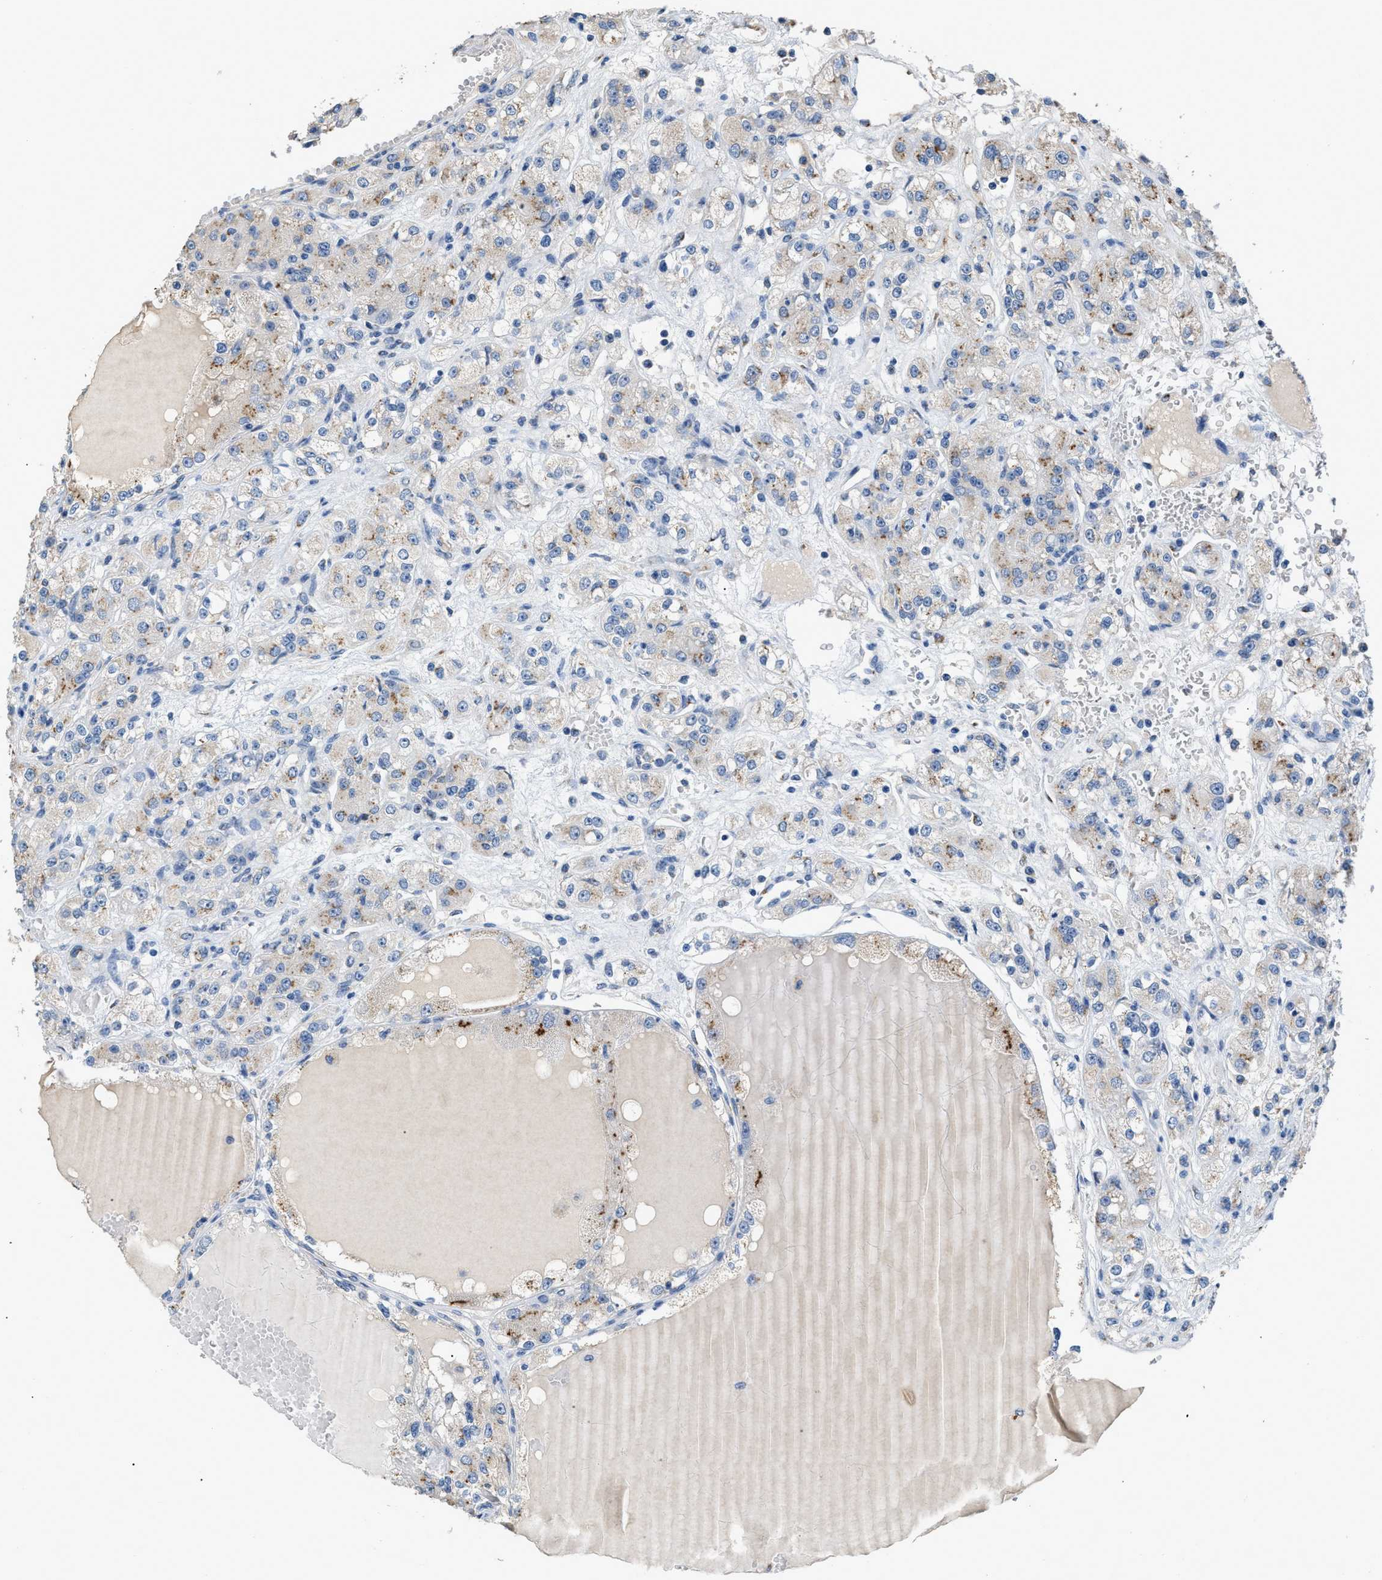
{"staining": {"intensity": "weak", "quantity": "25%-75%", "location": "cytoplasmic/membranous"}, "tissue": "renal cancer", "cell_type": "Tumor cells", "image_type": "cancer", "snomed": [{"axis": "morphology", "description": "Normal tissue, NOS"}, {"axis": "morphology", "description": "Adenocarcinoma, NOS"}, {"axis": "topography", "description": "Kidney"}], "caption": "There is low levels of weak cytoplasmic/membranous positivity in tumor cells of renal adenocarcinoma, as demonstrated by immunohistochemical staining (brown color).", "gene": "GOLM1", "patient": {"sex": "male", "age": 61}}